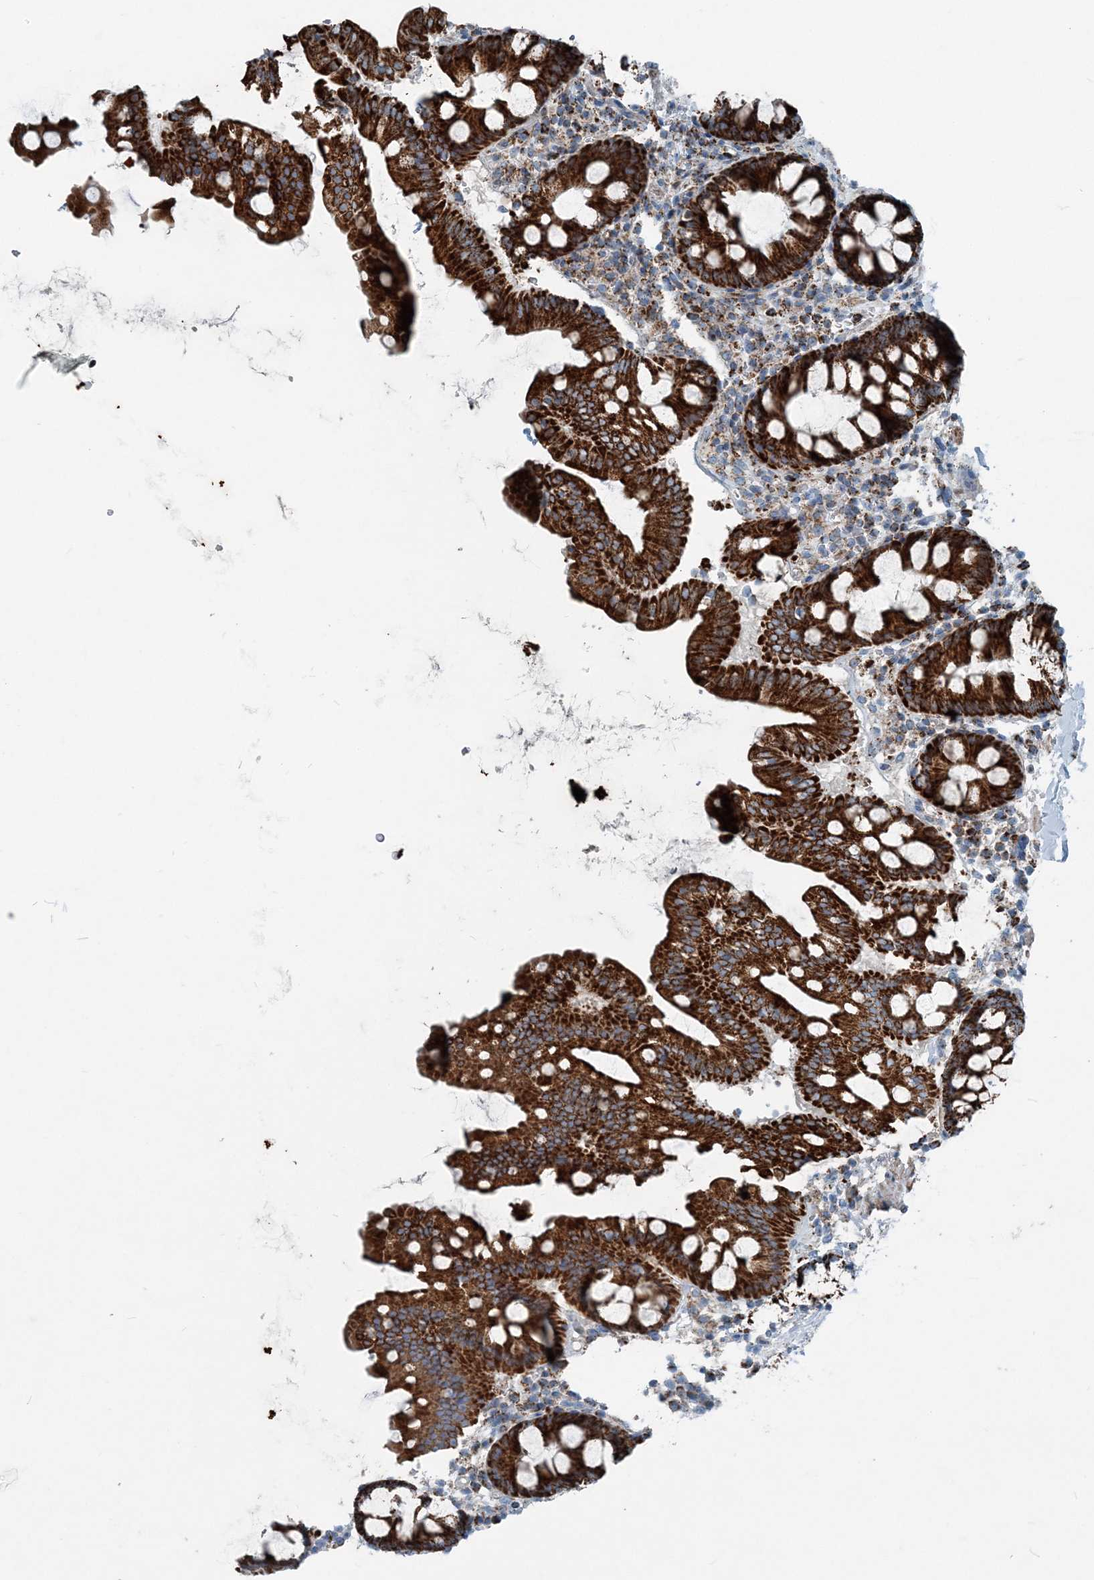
{"staining": {"intensity": "strong", "quantity": ">75%", "location": "cytoplasmic/membranous"}, "tissue": "colon", "cell_type": "Glandular cells", "image_type": "normal", "snomed": [{"axis": "morphology", "description": "Normal tissue, NOS"}, {"axis": "topography", "description": "Colon"}], "caption": "Brown immunohistochemical staining in benign human colon displays strong cytoplasmic/membranous expression in about >75% of glandular cells.", "gene": "INTU", "patient": {"sex": "female", "age": 79}}